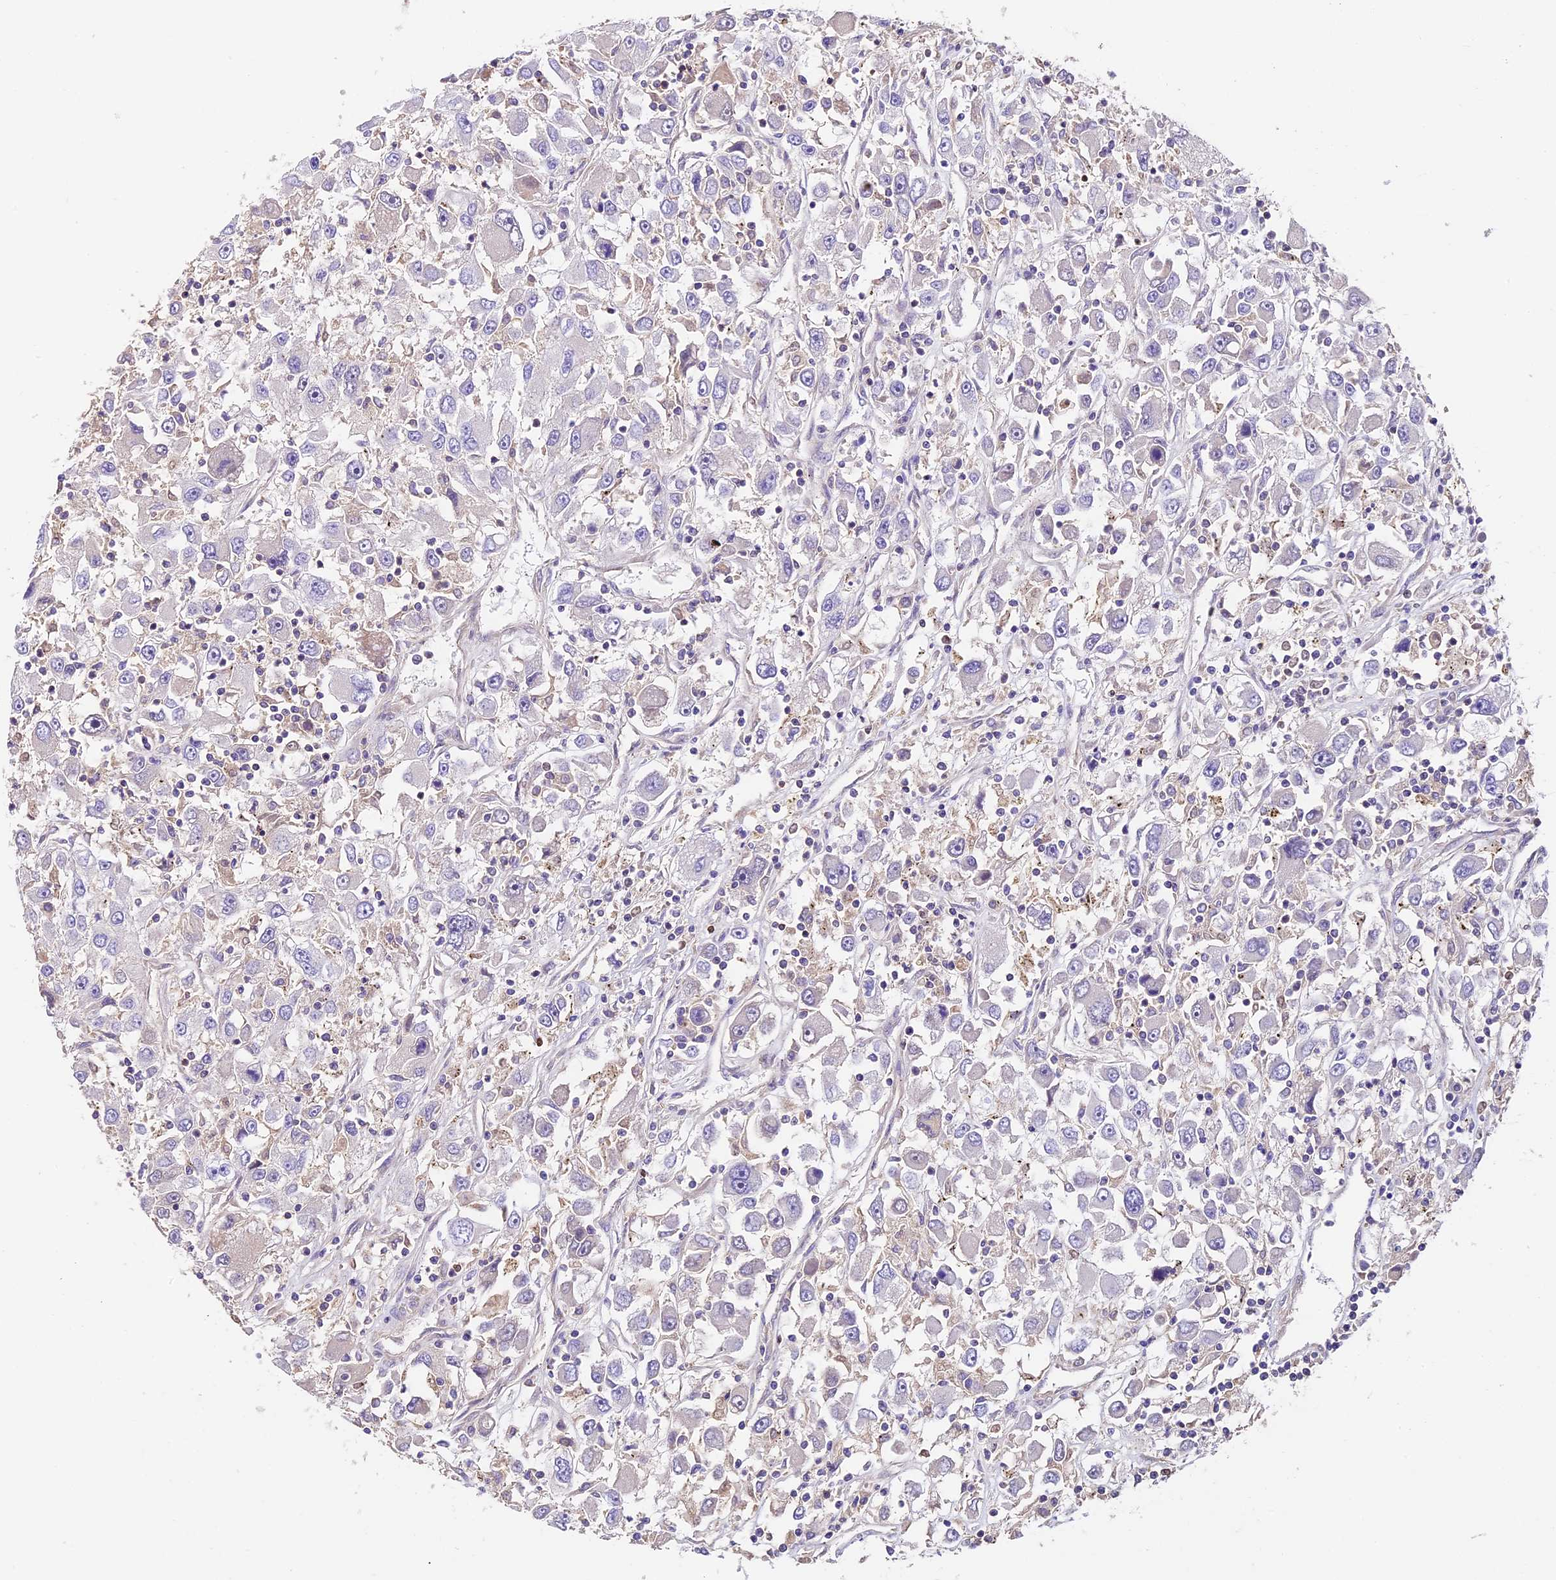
{"staining": {"intensity": "negative", "quantity": "none", "location": "none"}, "tissue": "renal cancer", "cell_type": "Tumor cells", "image_type": "cancer", "snomed": [{"axis": "morphology", "description": "Adenocarcinoma, NOS"}, {"axis": "topography", "description": "Kidney"}], "caption": "DAB (3,3'-diaminobenzidine) immunohistochemical staining of human renal cancer (adenocarcinoma) displays no significant positivity in tumor cells.", "gene": "TBC1D1", "patient": {"sex": "female", "age": 52}}